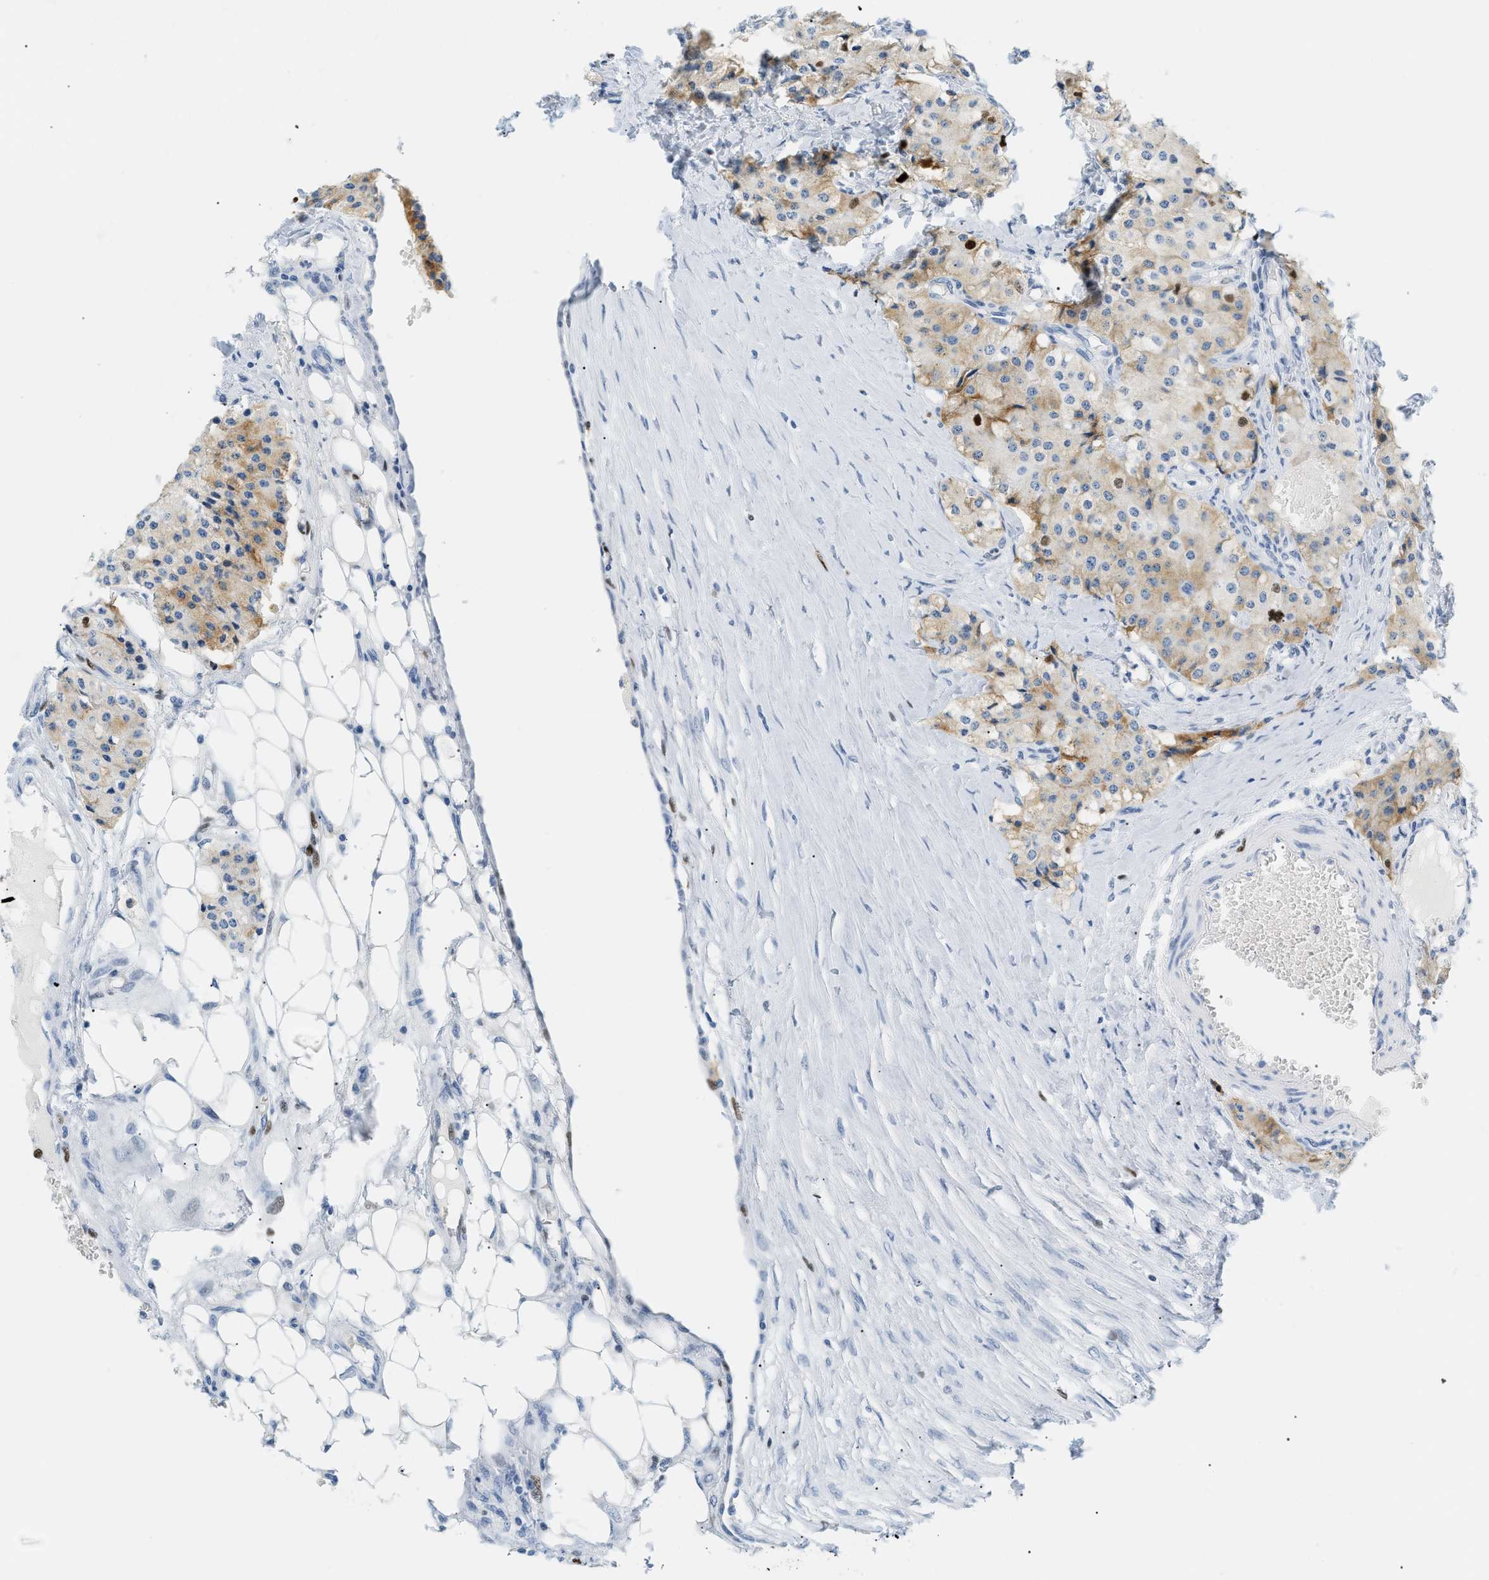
{"staining": {"intensity": "weak", "quantity": "25%-75%", "location": "cytoplasmic/membranous,nuclear"}, "tissue": "carcinoid", "cell_type": "Tumor cells", "image_type": "cancer", "snomed": [{"axis": "morphology", "description": "Carcinoid, malignant, NOS"}, {"axis": "topography", "description": "Colon"}], "caption": "Immunohistochemistry (IHC) of human carcinoid exhibits low levels of weak cytoplasmic/membranous and nuclear expression in approximately 25%-75% of tumor cells. The protein of interest is shown in brown color, while the nuclei are stained blue.", "gene": "MCM7", "patient": {"sex": "female", "age": 52}}